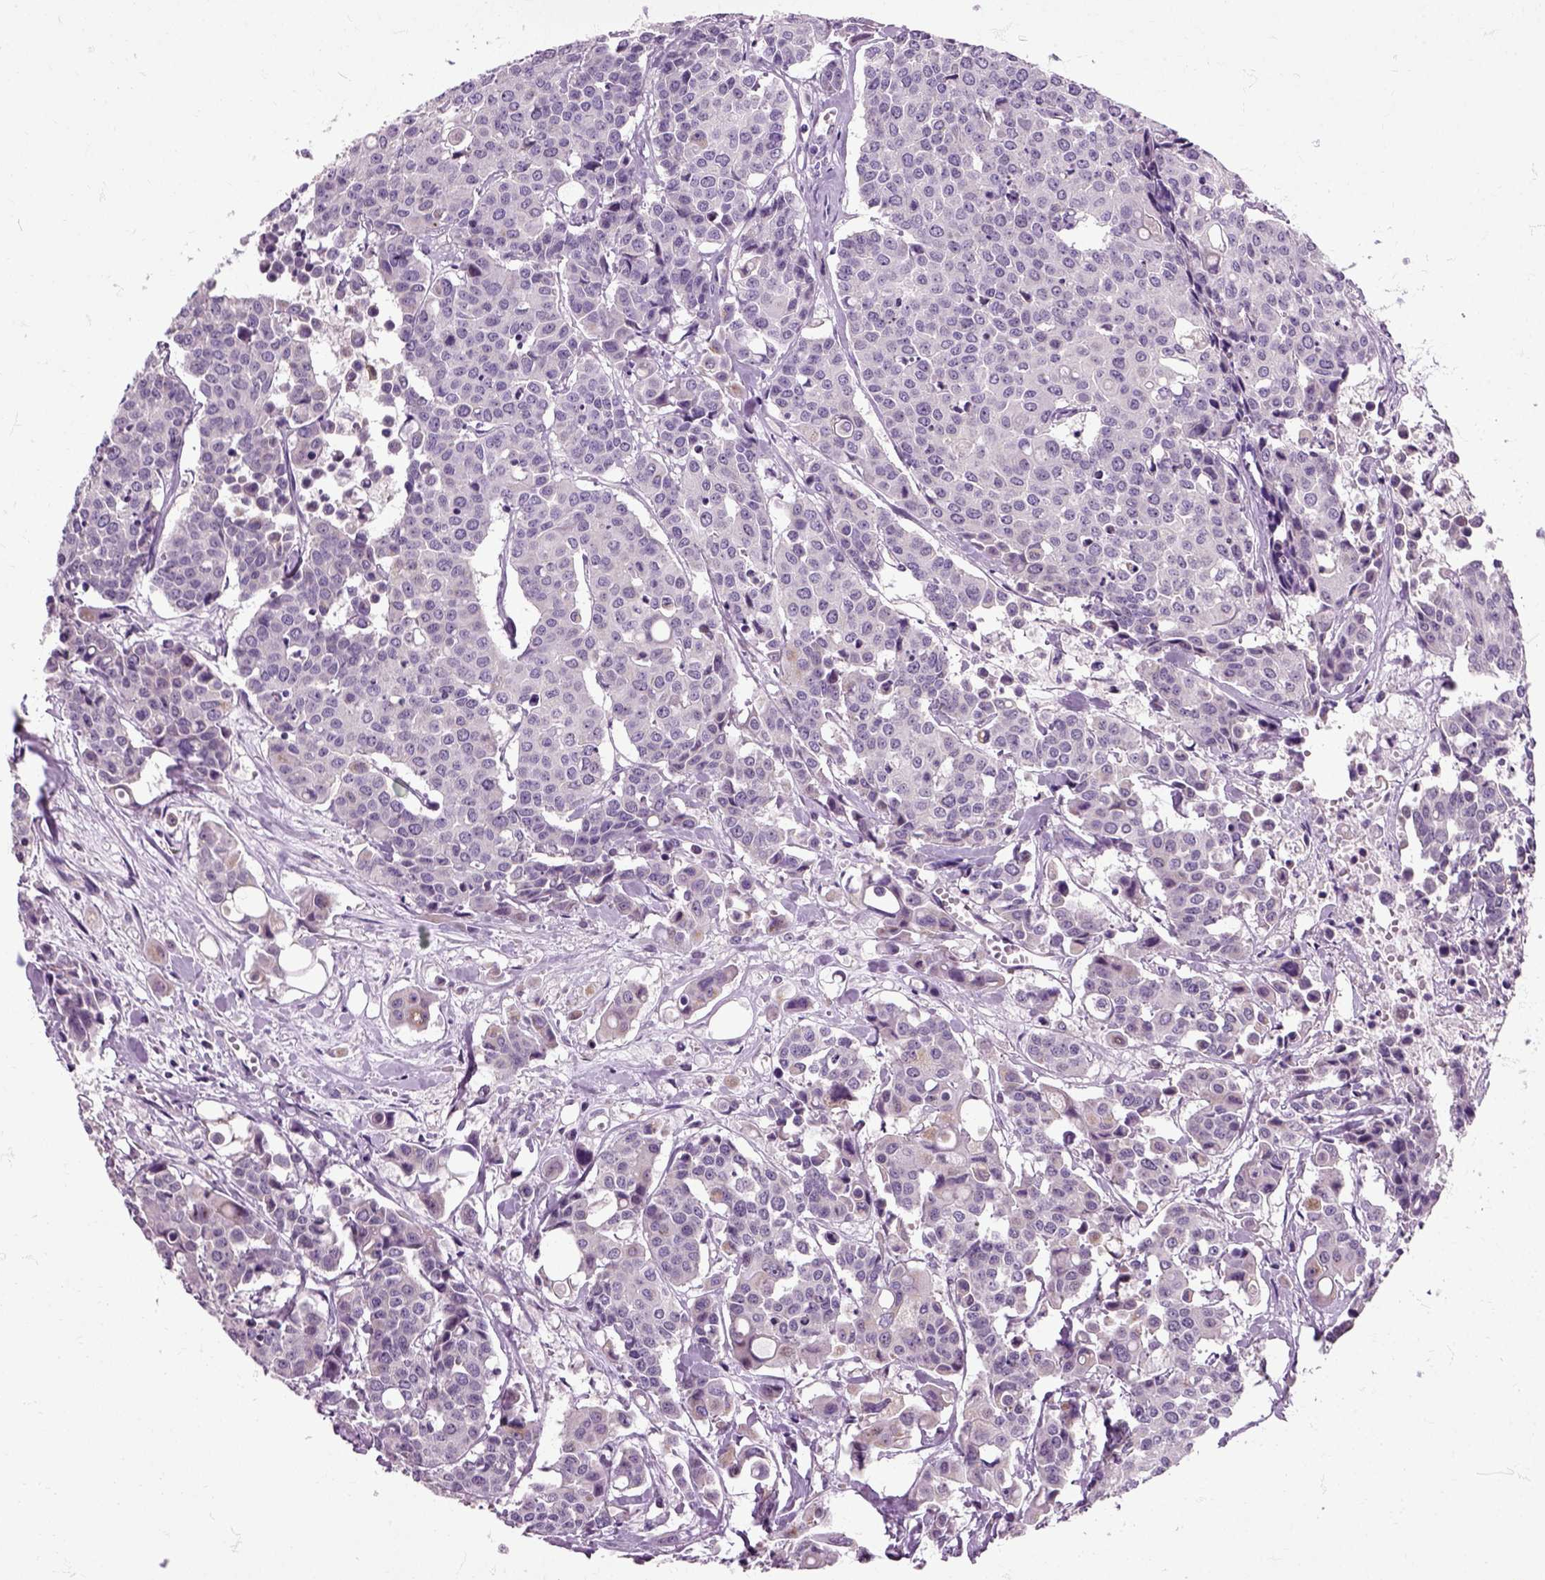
{"staining": {"intensity": "weak", "quantity": "<25%", "location": "cytoplasmic/membranous"}, "tissue": "carcinoid", "cell_type": "Tumor cells", "image_type": "cancer", "snomed": [{"axis": "morphology", "description": "Carcinoid, malignant, NOS"}, {"axis": "topography", "description": "Colon"}], "caption": "The image shows no staining of tumor cells in carcinoid.", "gene": "HSPA2", "patient": {"sex": "male", "age": 81}}